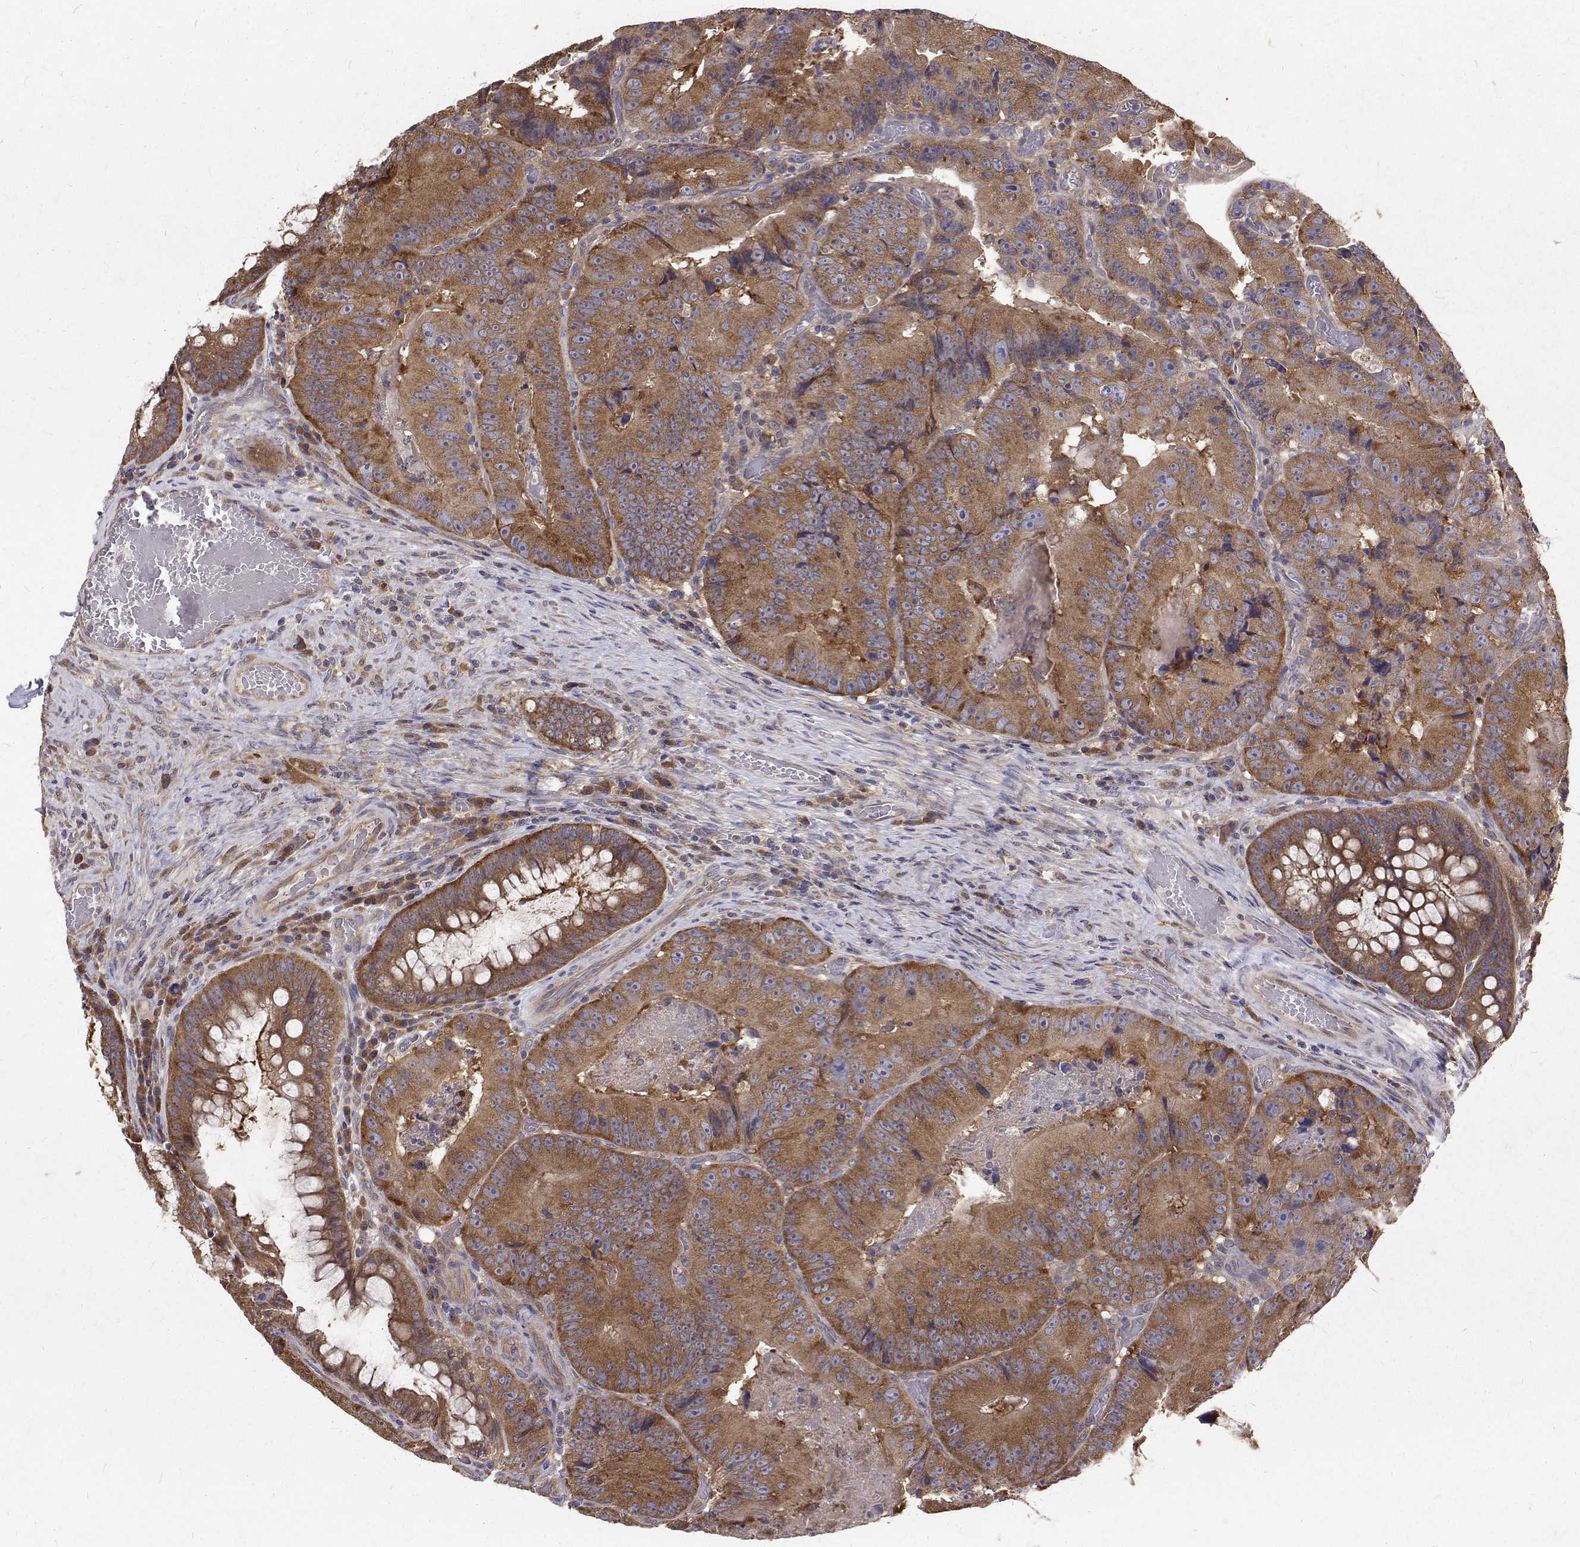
{"staining": {"intensity": "moderate", "quantity": ">75%", "location": "cytoplasmic/membranous"}, "tissue": "colorectal cancer", "cell_type": "Tumor cells", "image_type": "cancer", "snomed": [{"axis": "morphology", "description": "Adenocarcinoma, NOS"}, {"axis": "topography", "description": "Colon"}], "caption": "A high-resolution micrograph shows immunohistochemistry (IHC) staining of colorectal cancer (adenocarcinoma), which reveals moderate cytoplasmic/membranous positivity in about >75% of tumor cells.", "gene": "FARSB", "patient": {"sex": "female", "age": 86}}